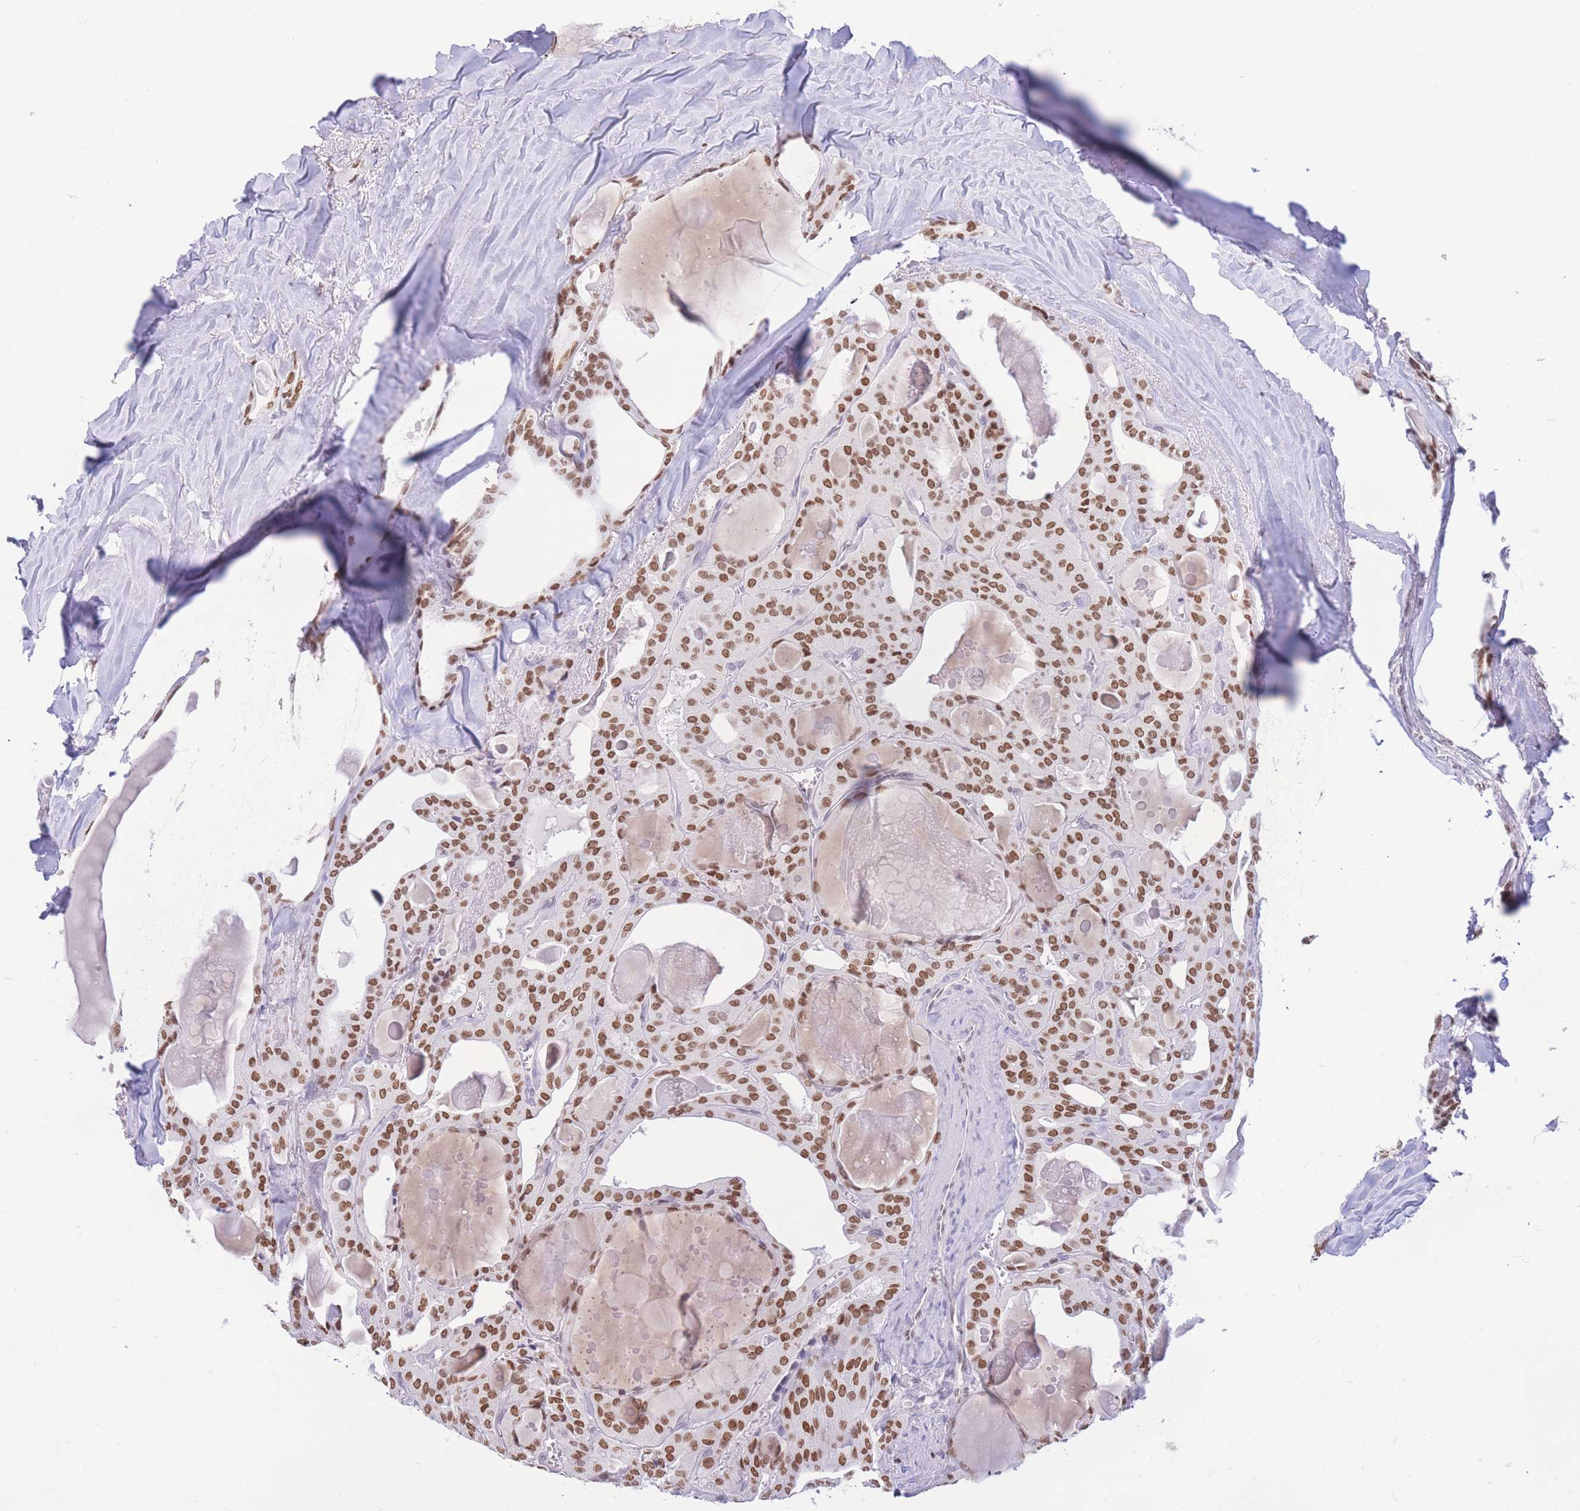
{"staining": {"intensity": "moderate", "quantity": ">75%", "location": "nuclear"}, "tissue": "thyroid cancer", "cell_type": "Tumor cells", "image_type": "cancer", "snomed": [{"axis": "morphology", "description": "Papillary adenocarcinoma, NOS"}, {"axis": "topography", "description": "Thyroid gland"}], "caption": "Thyroid papillary adenocarcinoma was stained to show a protein in brown. There is medium levels of moderate nuclear positivity in about >75% of tumor cells.", "gene": "HMGN1", "patient": {"sex": "male", "age": 52}}